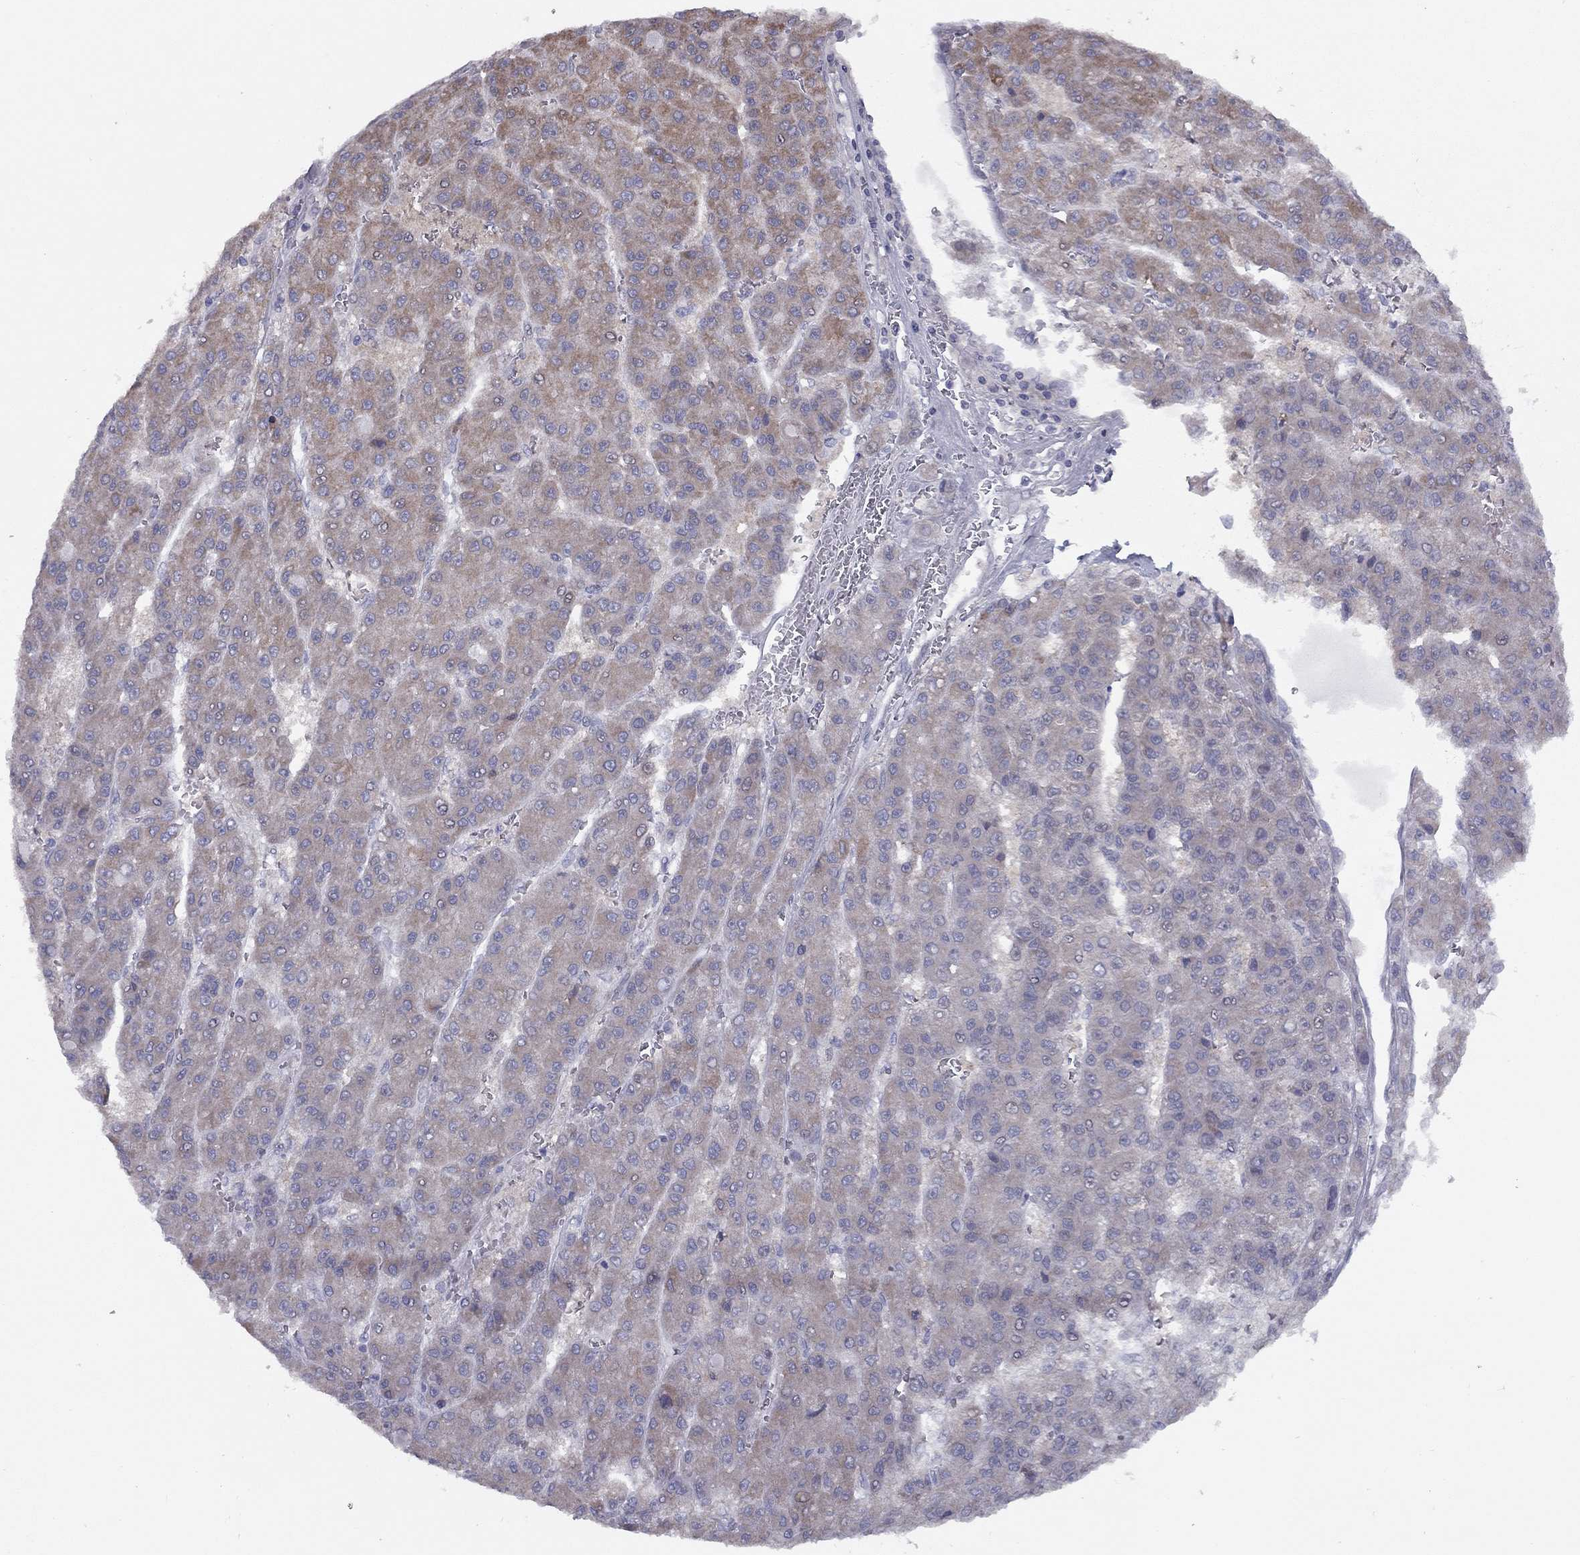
{"staining": {"intensity": "moderate", "quantity": "25%-75%", "location": "cytoplasmic/membranous"}, "tissue": "liver cancer", "cell_type": "Tumor cells", "image_type": "cancer", "snomed": [{"axis": "morphology", "description": "Carcinoma, Hepatocellular, NOS"}, {"axis": "topography", "description": "Liver"}], "caption": "Moderate cytoplasmic/membranous expression for a protein is seen in about 25%-75% of tumor cells of liver cancer (hepatocellular carcinoma) using immunohistochemistry.", "gene": "DUSP7", "patient": {"sex": "male", "age": 70}}